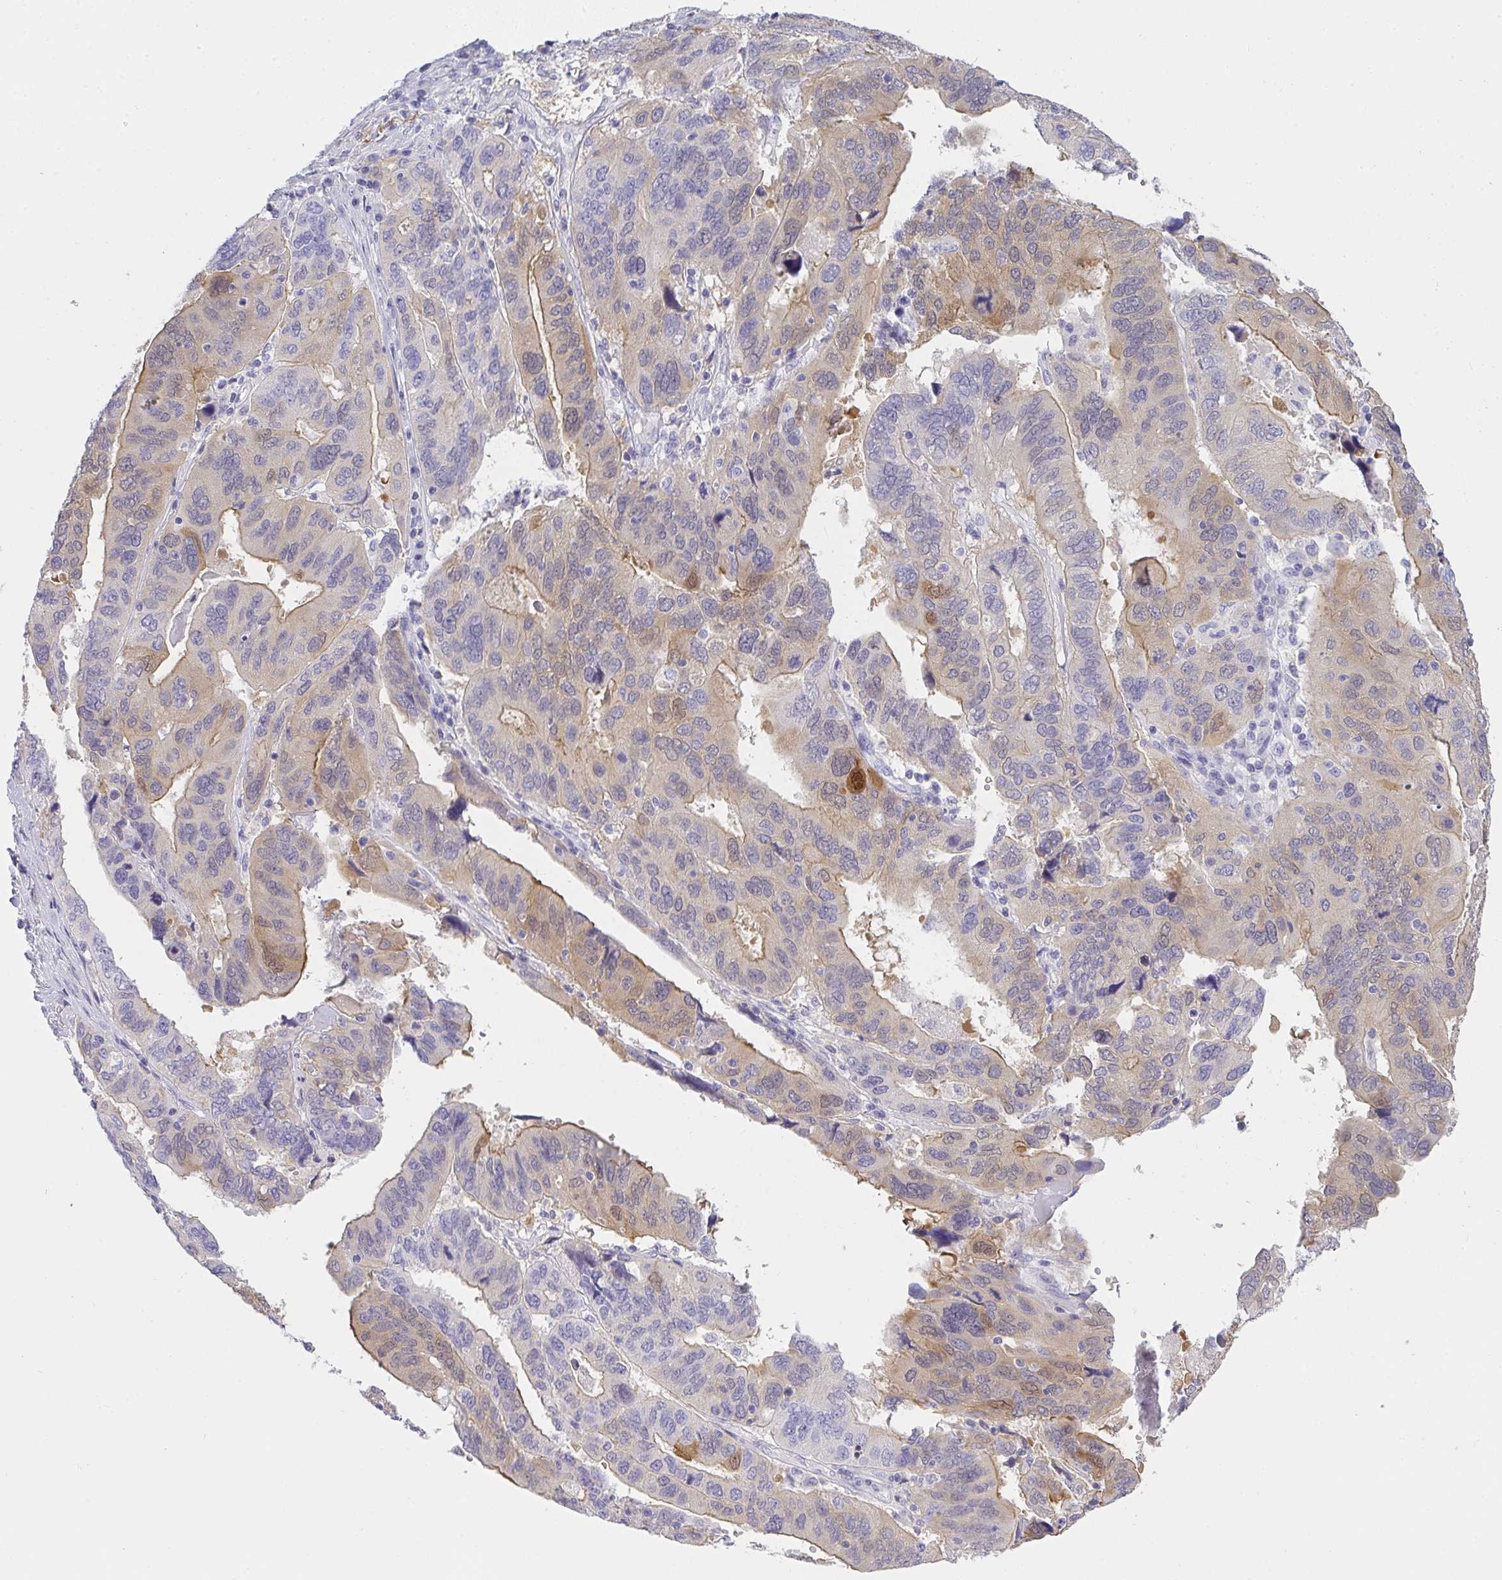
{"staining": {"intensity": "weak", "quantity": "25%-75%", "location": "cytoplasmic/membranous"}, "tissue": "ovarian cancer", "cell_type": "Tumor cells", "image_type": "cancer", "snomed": [{"axis": "morphology", "description": "Cystadenocarcinoma, serous, NOS"}, {"axis": "topography", "description": "Ovary"}], "caption": "Immunohistochemical staining of human ovarian serous cystadenocarcinoma shows low levels of weak cytoplasmic/membranous protein expression in approximately 25%-75% of tumor cells.", "gene": "GSDMB", "patient": {"sex": "female", "age": 79}}